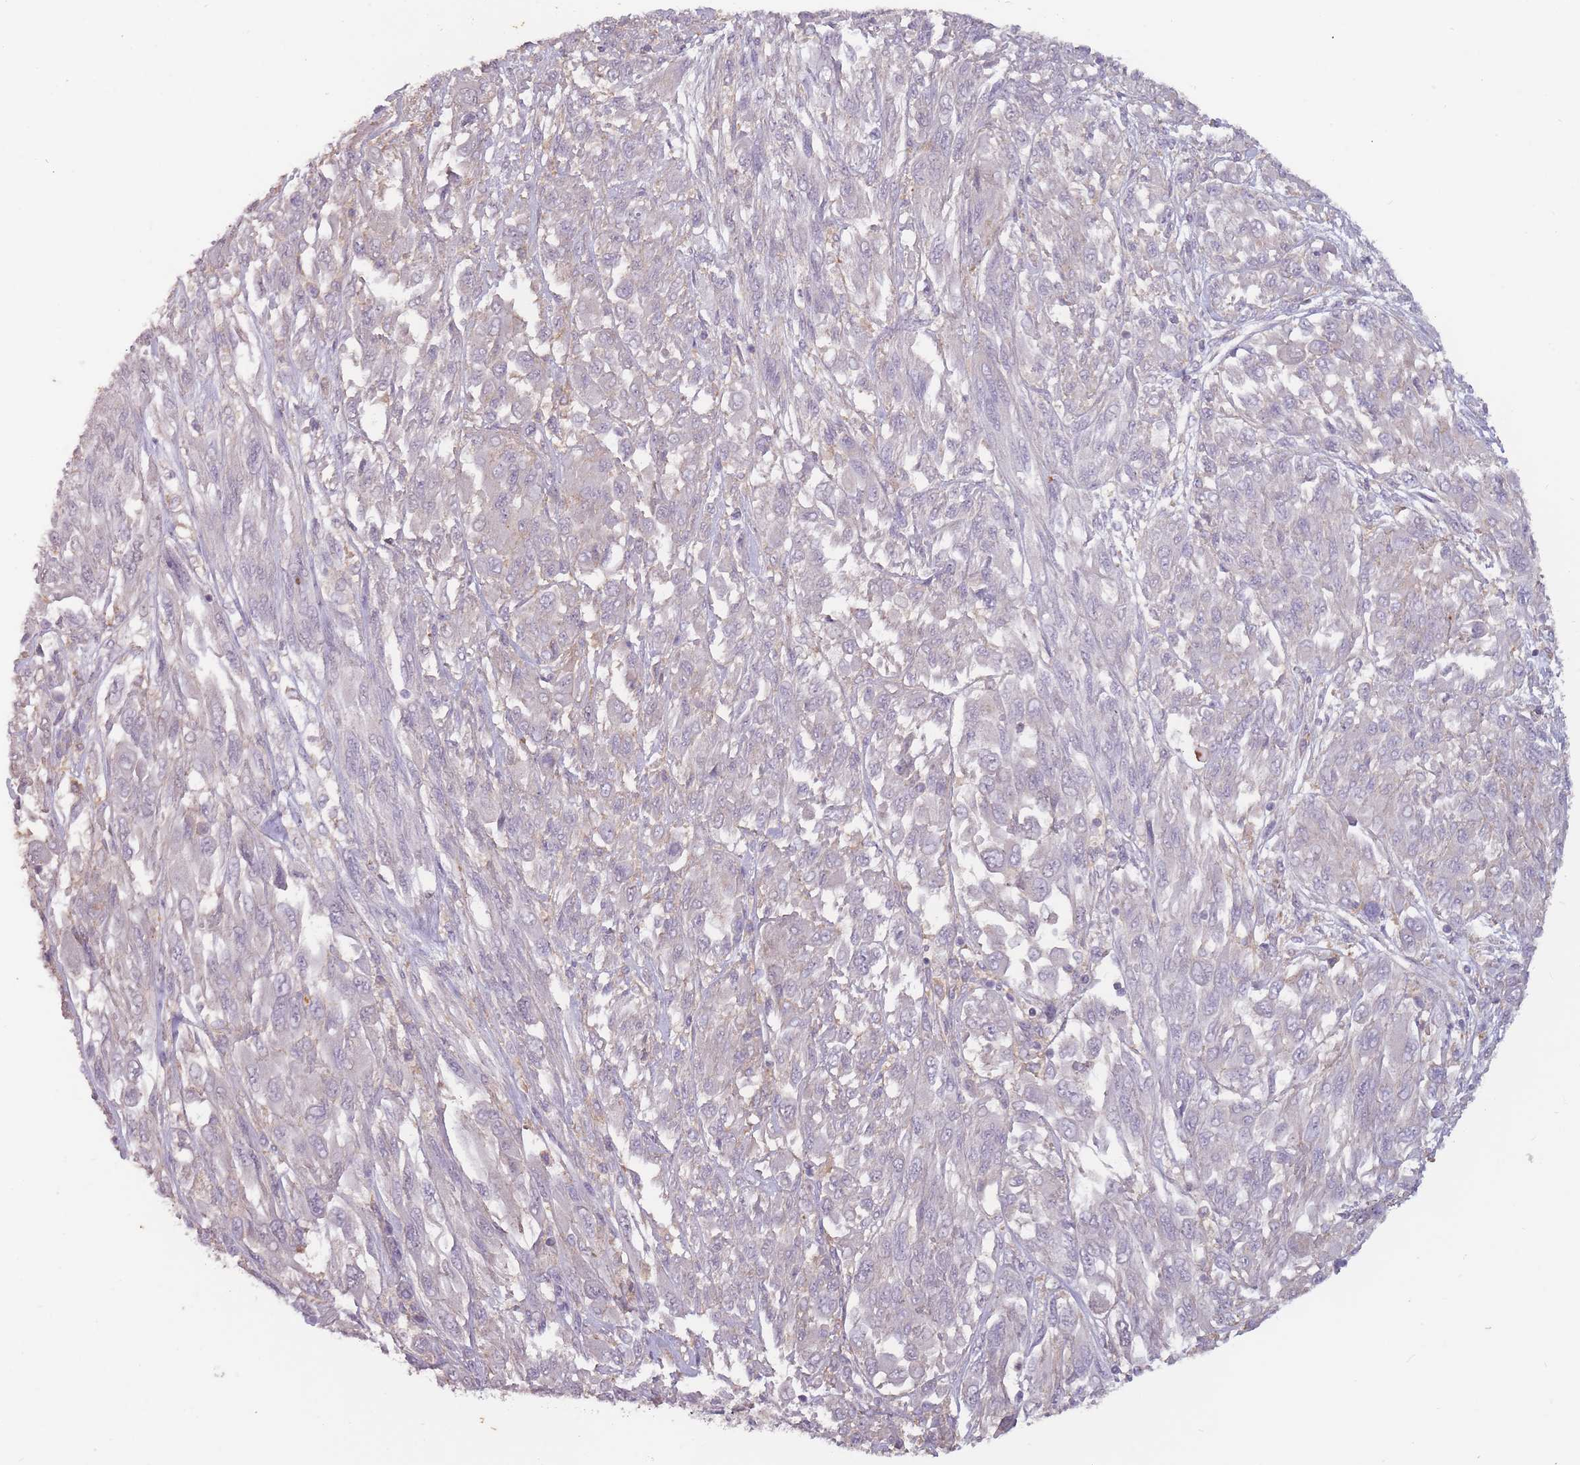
{"staining": {"intensity": "negative", "quantity": "none", "location": "none"}, "tissue": "melanoma", "cell_type": "Tumor cells", "image_type": "cancer", "snomed": [{"axis": "morphology", "description": "Malignant melanoma, NOS"}, {"axis": "topography", "description": "Skin"}], "caption": "Immunohistochemistry of human malignant melanoma exhibits no expression in tumor cells.", "gene": "TET3", "patient": {"sex": "female", "age": 91}}